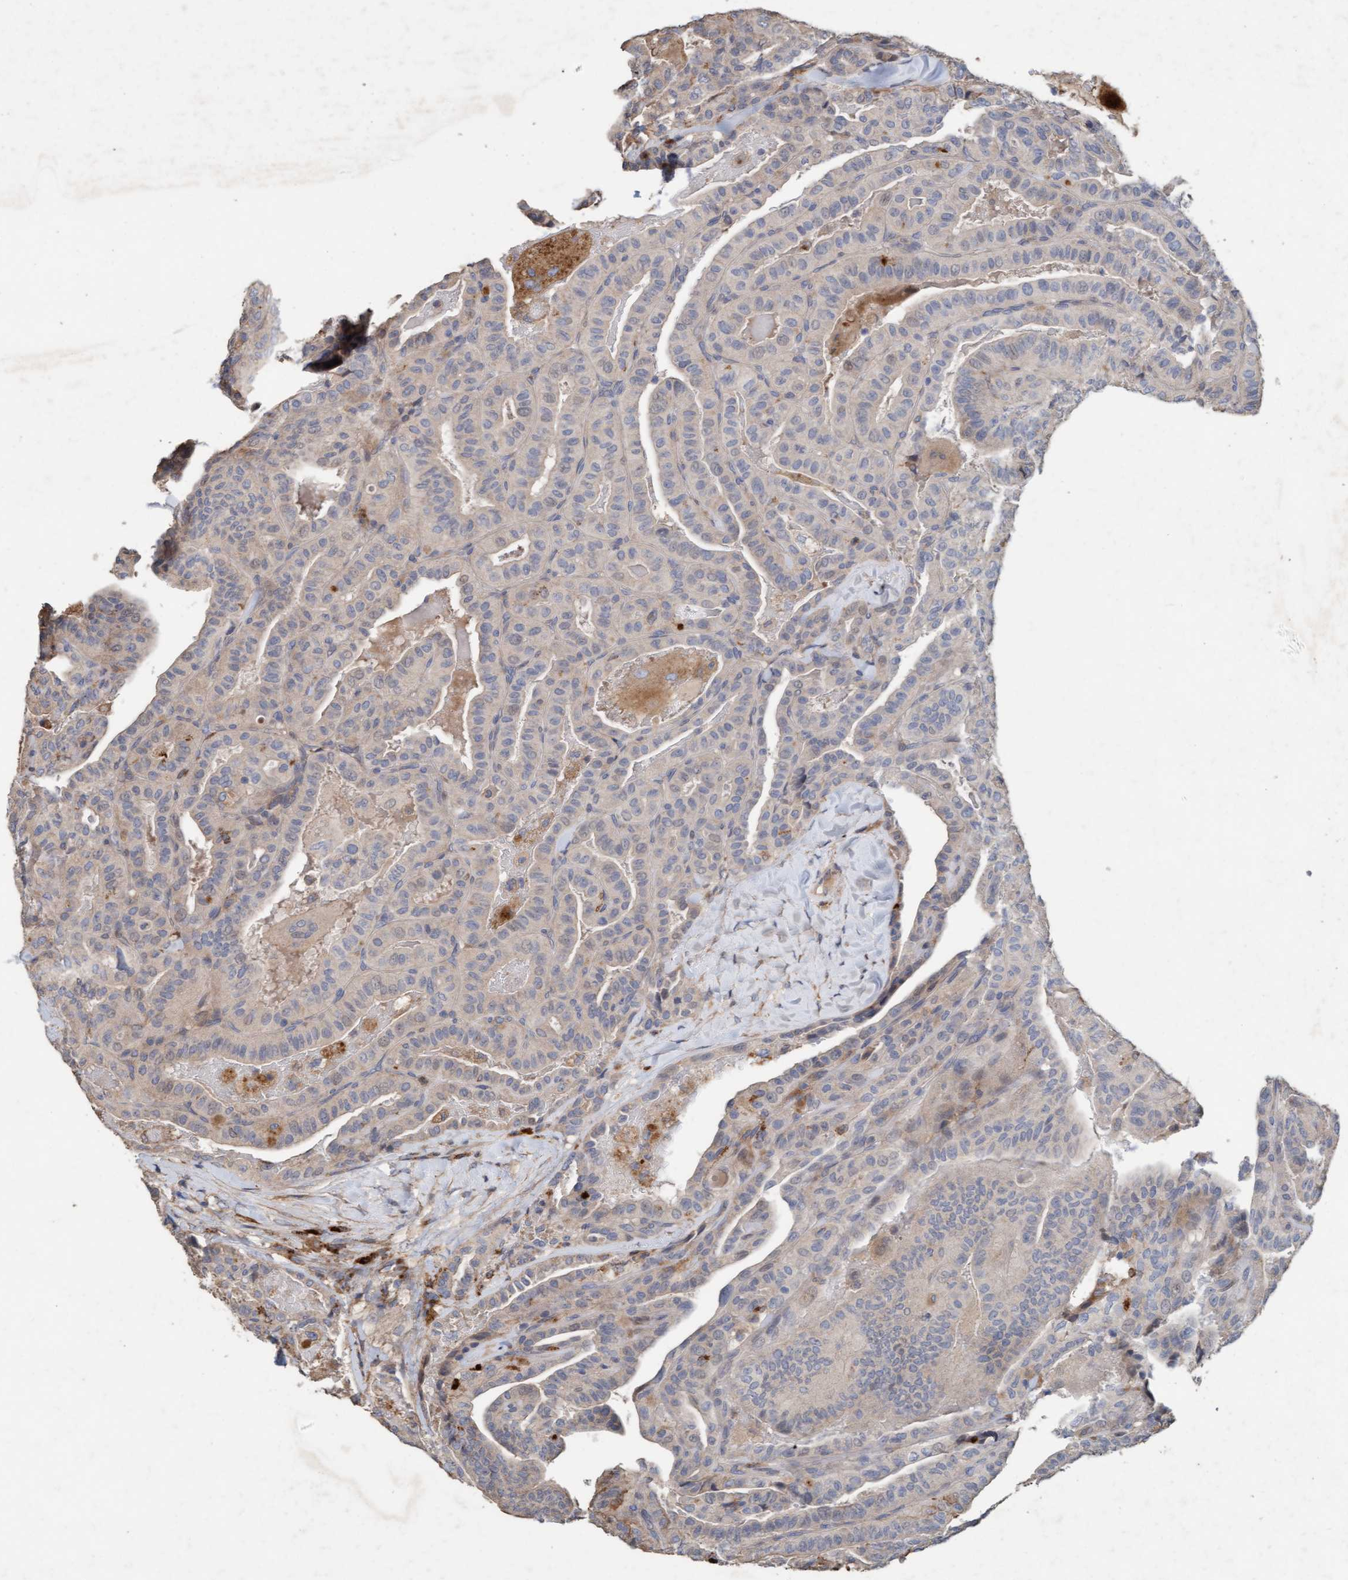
{"staining": {"intensity": "weak", "quantity": "25%-75%", "location": "cytoplasmic/membranous"}, "tissue": "thyroid cancer", "cell_type": "Tumor cells", "image_type": "cancer", "snomed": [{"axis": "morphology", "description": "Papillary adenocarcinoma, NOS"}, {"axis": "topography", "description": "Thyroid gland"}], "caption": "Approximately 25%-75% of tumor cells in human thyroid cancer (papillary adenocarcinoma) display weak cytoplasmic/membranous protein staining as visualized by brown immunohistochemical staining.", "gene": "LONRF1", "patient": {"sex": "male", "age": 77}}